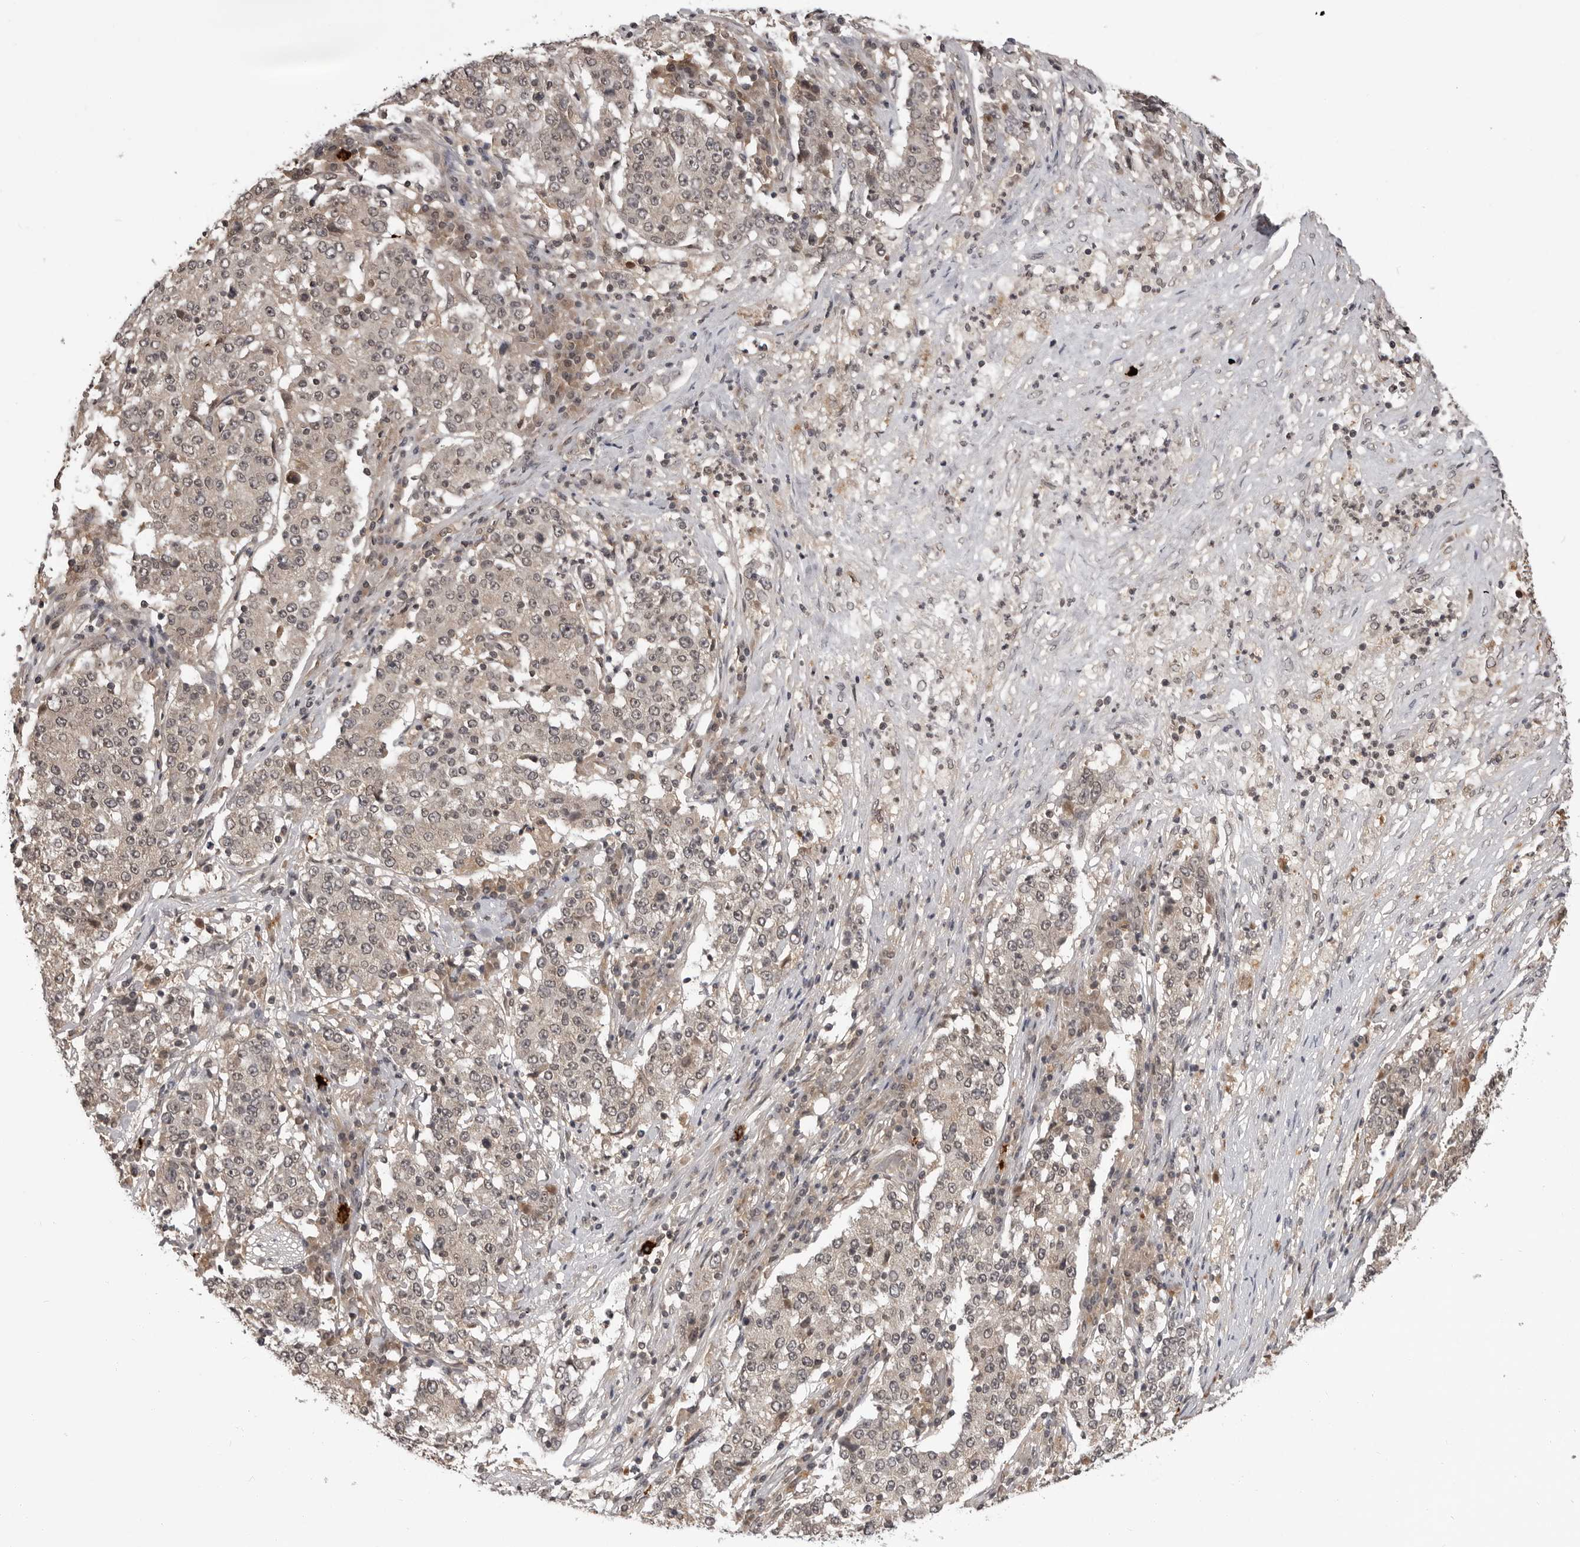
{"staining": {"intensity": "negative", "quantity": "none", "location": "none"}, "tissue": "stomach cancer", "cell_type": "Tumor cells", "image_type": "cancer", "snomed": [{"axis": "morphology", "description": "Adenocarcinoma, NOS"}, {"axis": "topography", "description": "Stomach"}], "caption": "IHC of human stomach adenocarcinoma reveals no staining in tumor cells.", "gene": "IL24", "patient": {"sex": "male", "age": 59}}